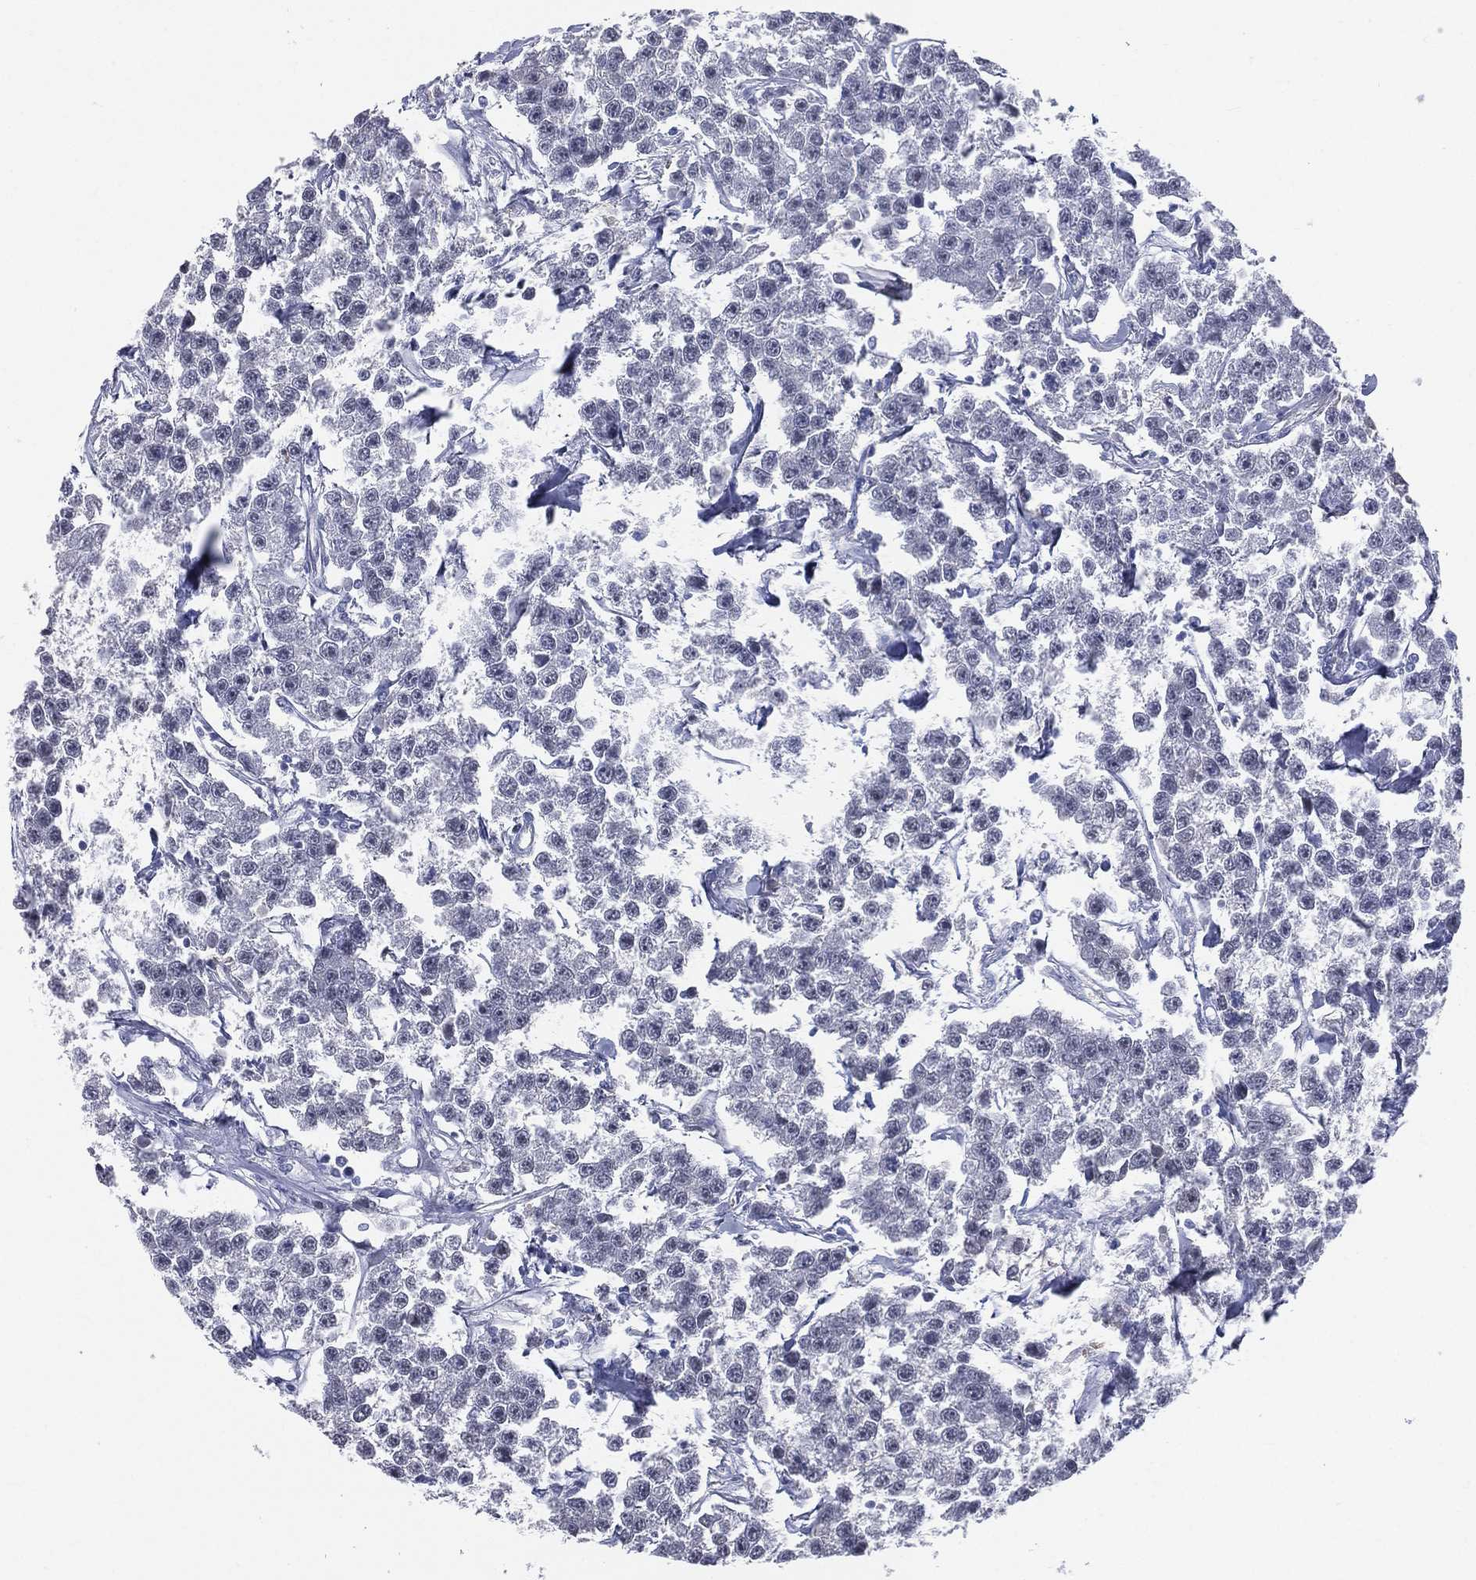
{"staining": {"intensity": "negative", "quantity": "none", "location": "none"}, "tissue": "testis cancer", "cell_type": "Tumor cells", "image_type": "cancer", "snomed": [{"axis": "morphology", "description": "Seminoma, NOS"}, {"axis": "topography", "description": "Testis"}], "caption": "High power microscopy micrograph of an immunohistochemistry micrograph of seminoma (testis), revealing no significant staining in tumor cells. (Stains: DAB immunohistochemistry with hematoxylin counter stain, Microscopy: brightfield microscopy at high magnification).", "gene": "AKAP3", "patient": {"sex": "male", "age": 59}}